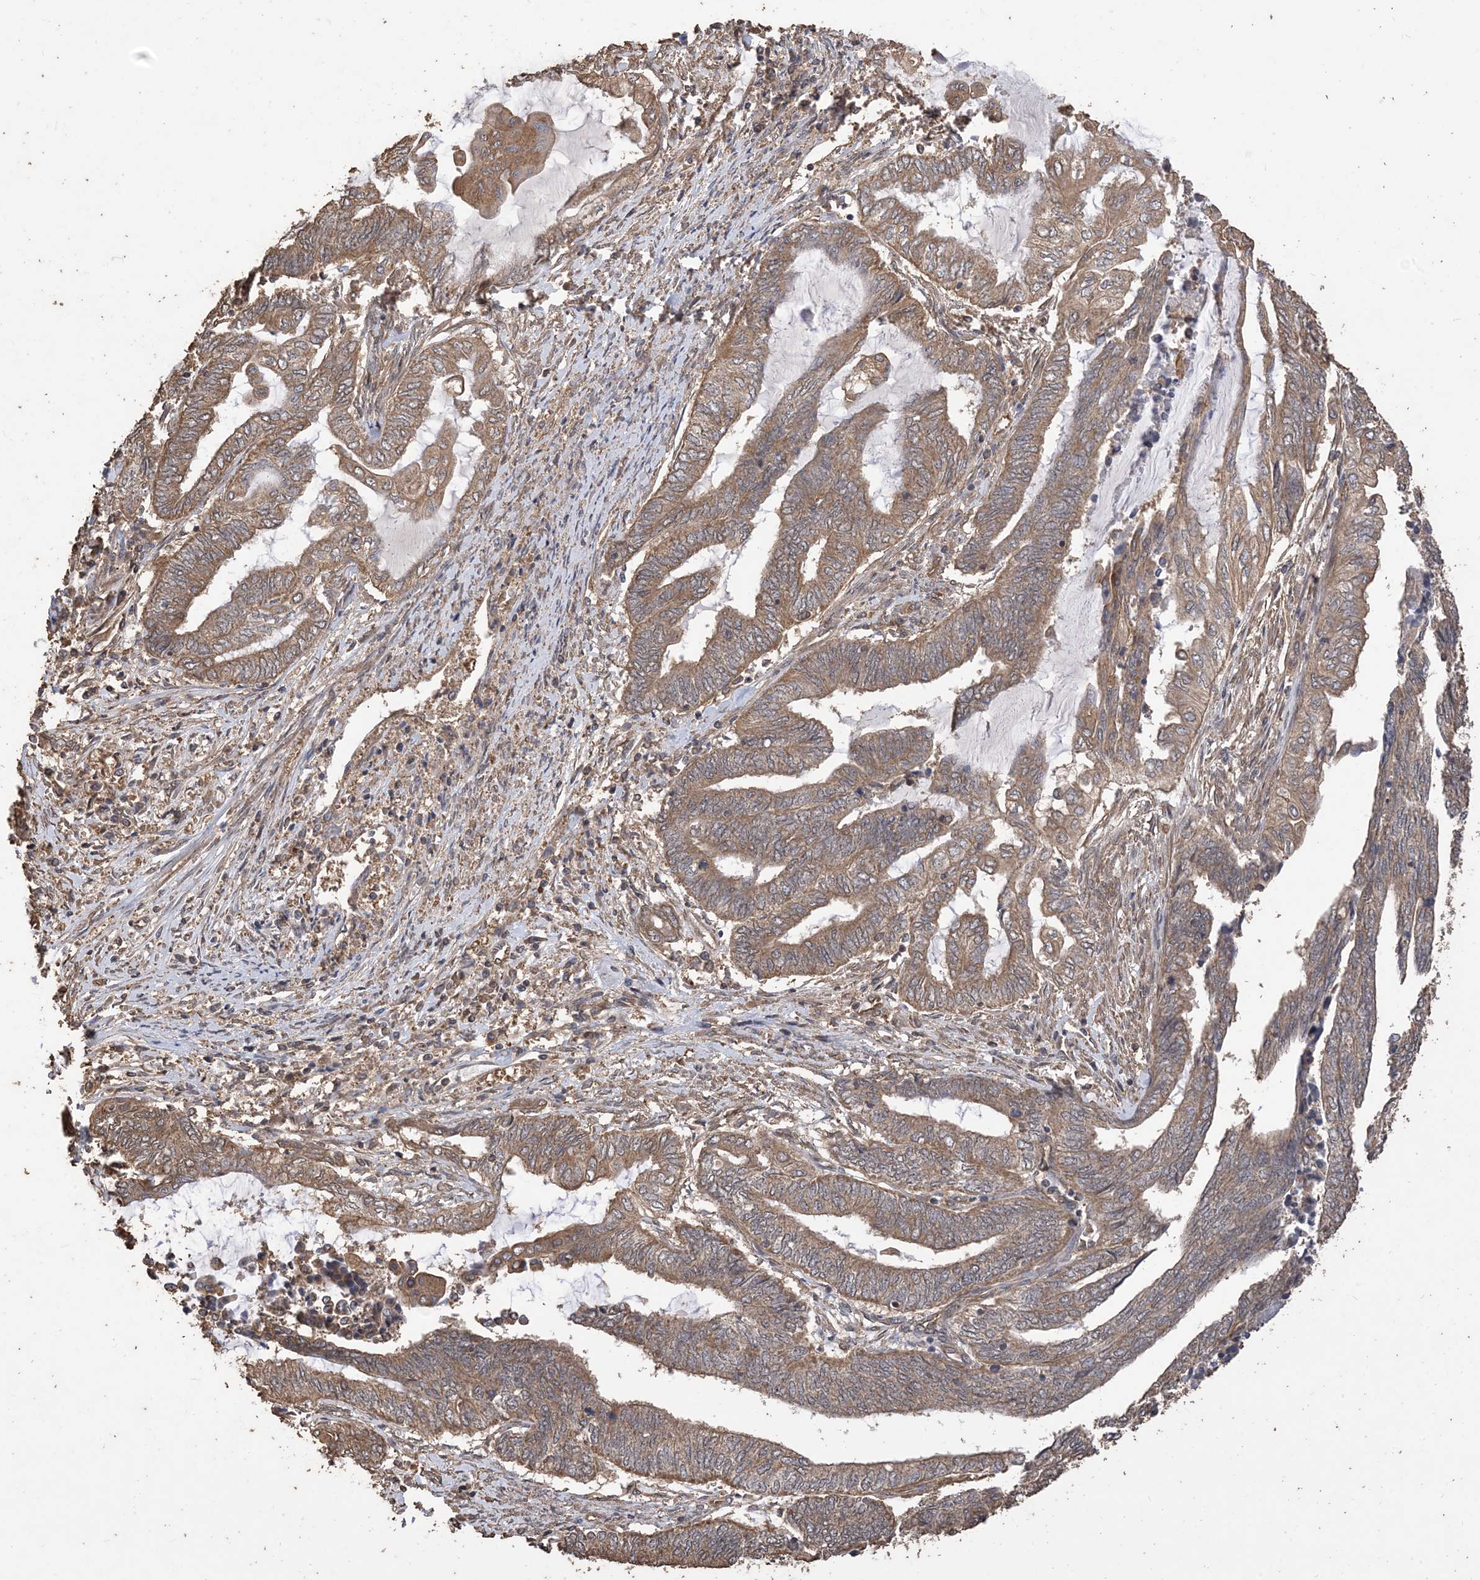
{"staining": {"intensity": "moderate", "quantity": ">75%", "location": "cytoplasmic/membranous"}, "tissue": "endometrial cancer", "cell_type": "Tumor cells", "image_type": "cancer", "snomed": [{"axis": "morphology", "description": "Adenocarcinoma, NOS"}, {"axis": "topography", "description": "Uterus"}, {"axis": "topography", "description": "Endometrium"}], "caption": "Endometrial cancer stained for a protein (brown) shows moderate cytoplasmic/membranous positive positivity in about >75% of tumor cells.", "gene": "ZKSCAN5", "patient": {"sex": "female", "age": 70}}